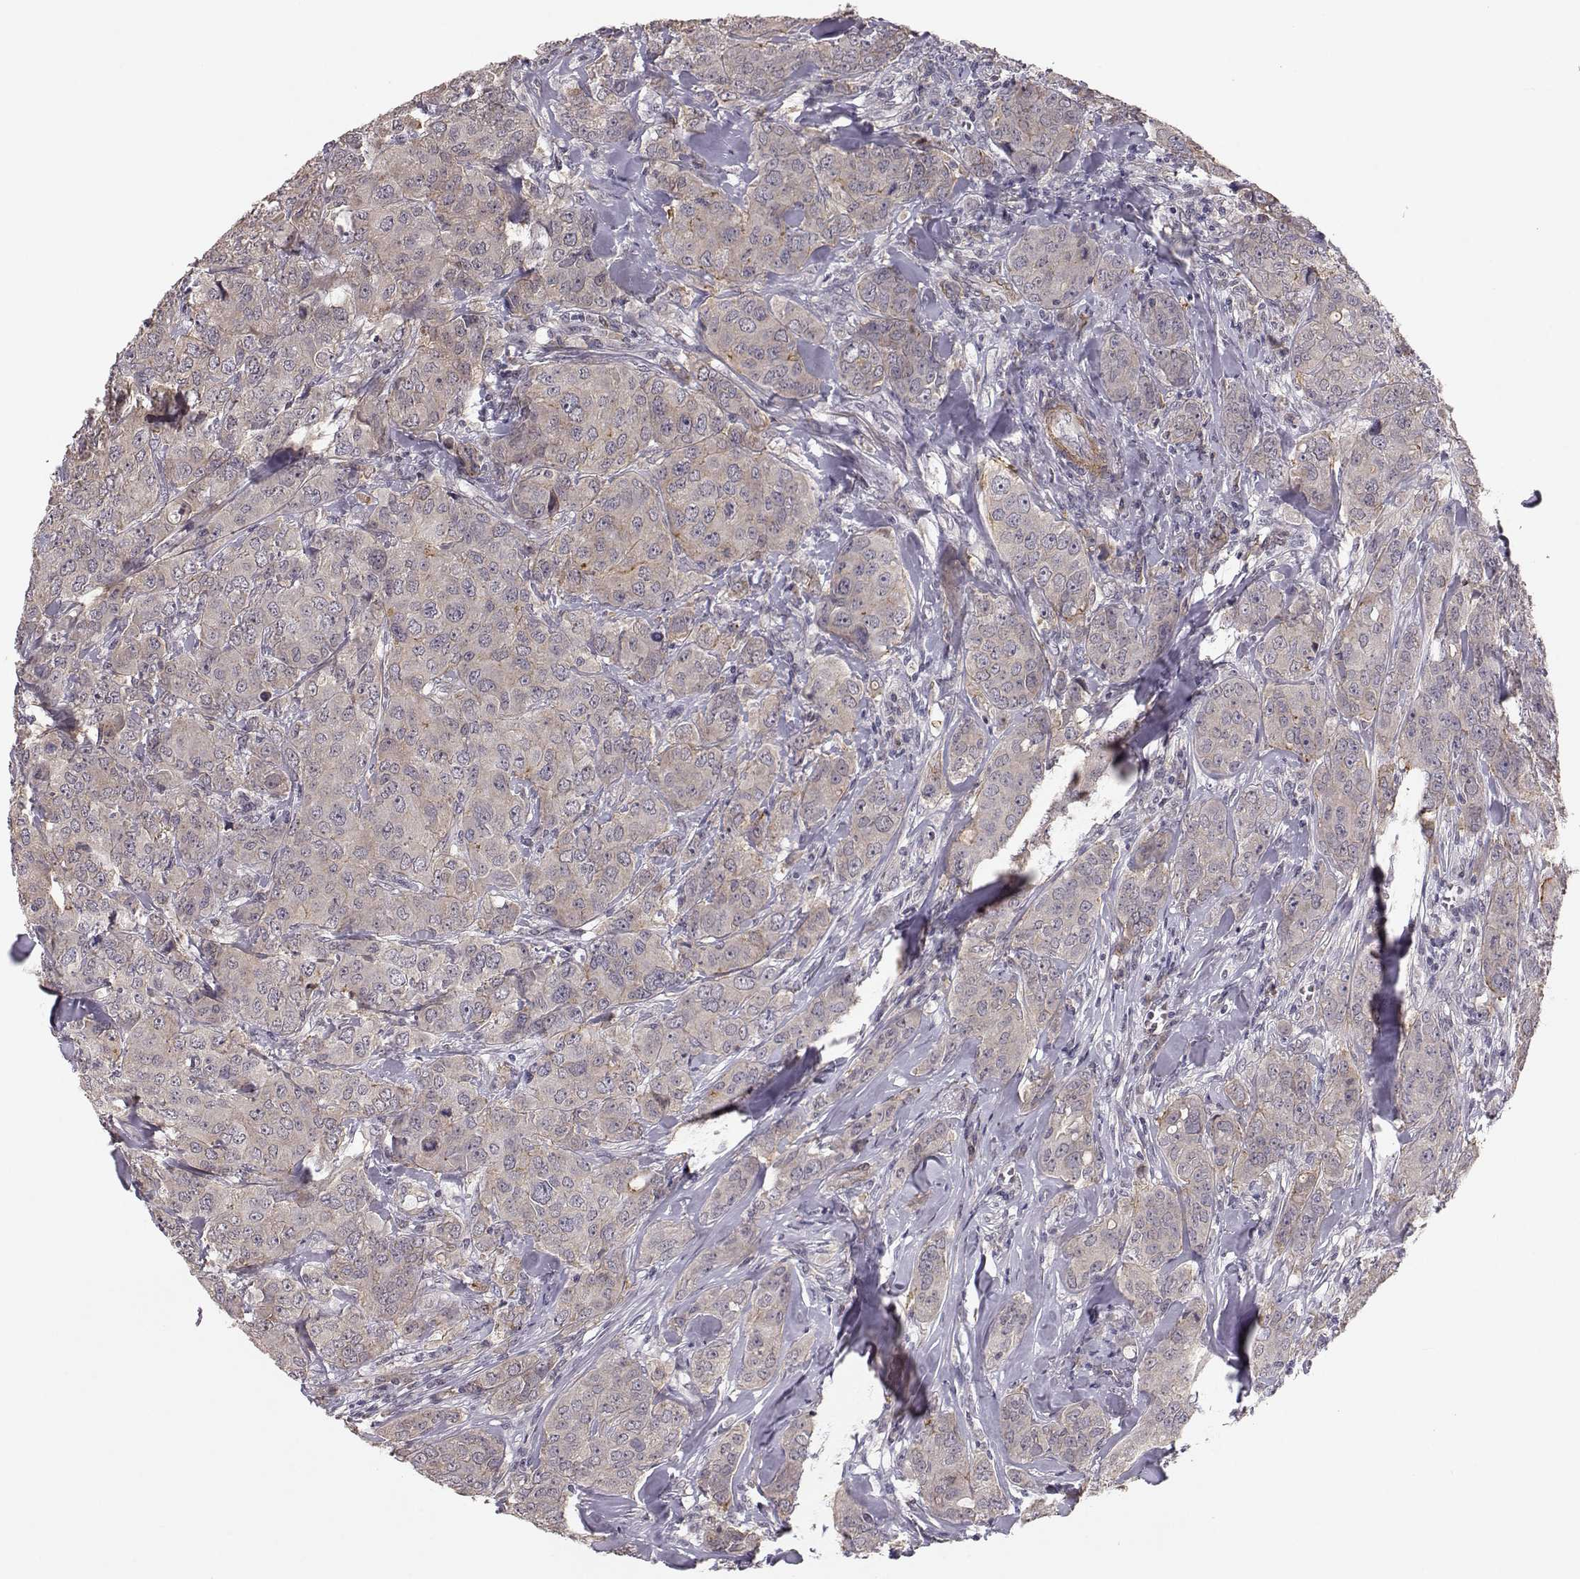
{"staining": {"intensity": "weak", "quantity": "<25%", "location": "cytoplasmic/membranous"}, "tissue": "breast cancer", "cell_type": "Tumor cells", "image_type": "cancer", "snomed": [{"axis": "morphology", "description": "Duct carcinoma"}, {"axis": "topography", "description": "Breast"}], "caption": "Protein analysis of breast cancer exhibits no significant staining in tumor cells.", "gene": "PLEKHG3", "patient": {"sex": "female", "age": 43}}